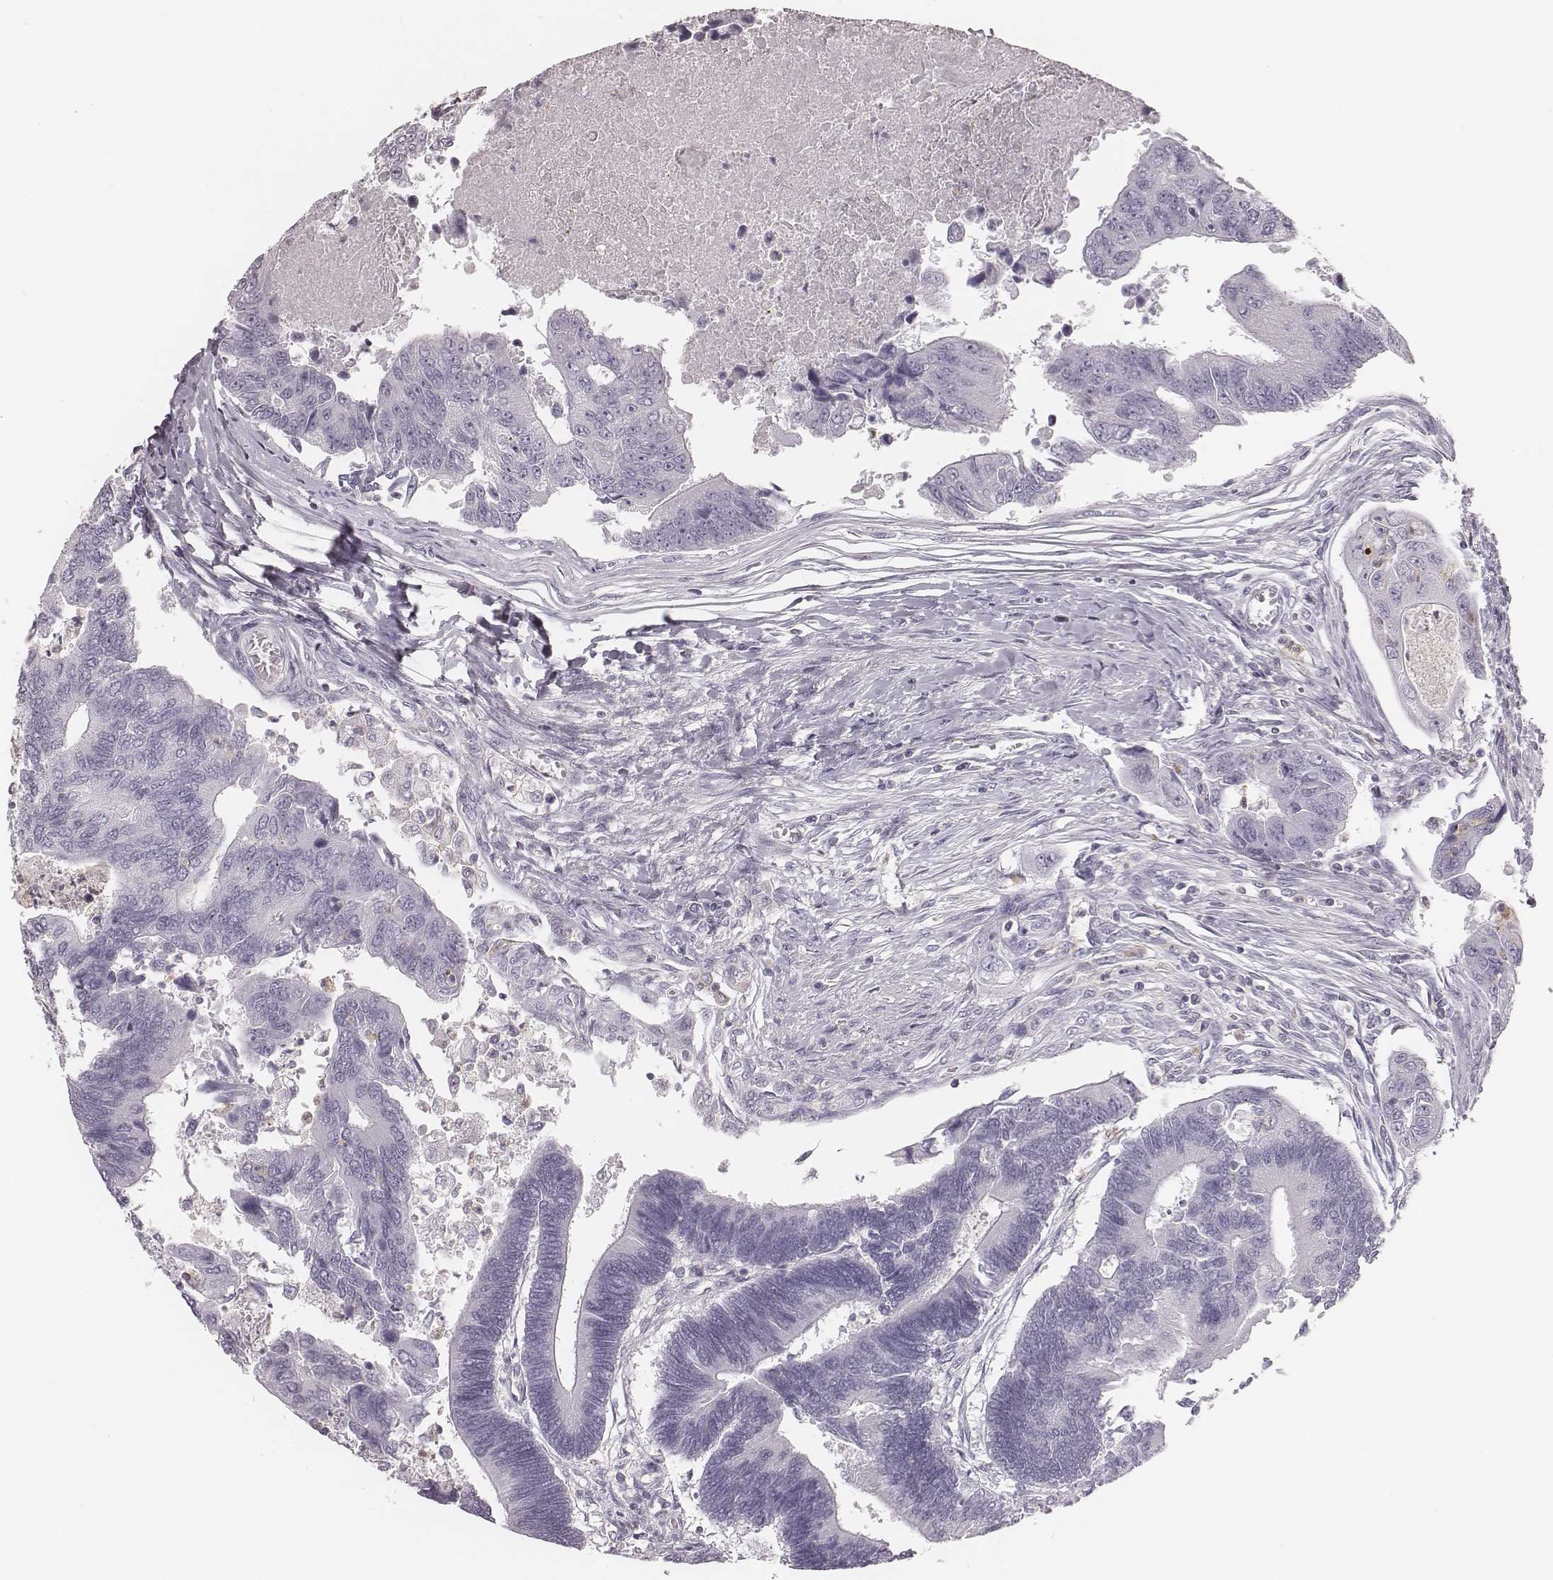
{"staining": {"intensity": "negative", "quantity": "none", "location": "none"}, "tissue": "colorectal cancer", "cell_type": "Tumor cells", "image_type": "cancer", "snomed": [{"axis": "morphology", "description": "Adenocarcinoma, NOS"}, {"axis": "topography", "description": "Colon"}], "caption": "Immunohistochemical staining of human colorectal adenocarcinoma shows no significant staining in tumor cells.", "gene": "ZNF365", "patient": {"sex": "female", "age": 67}}